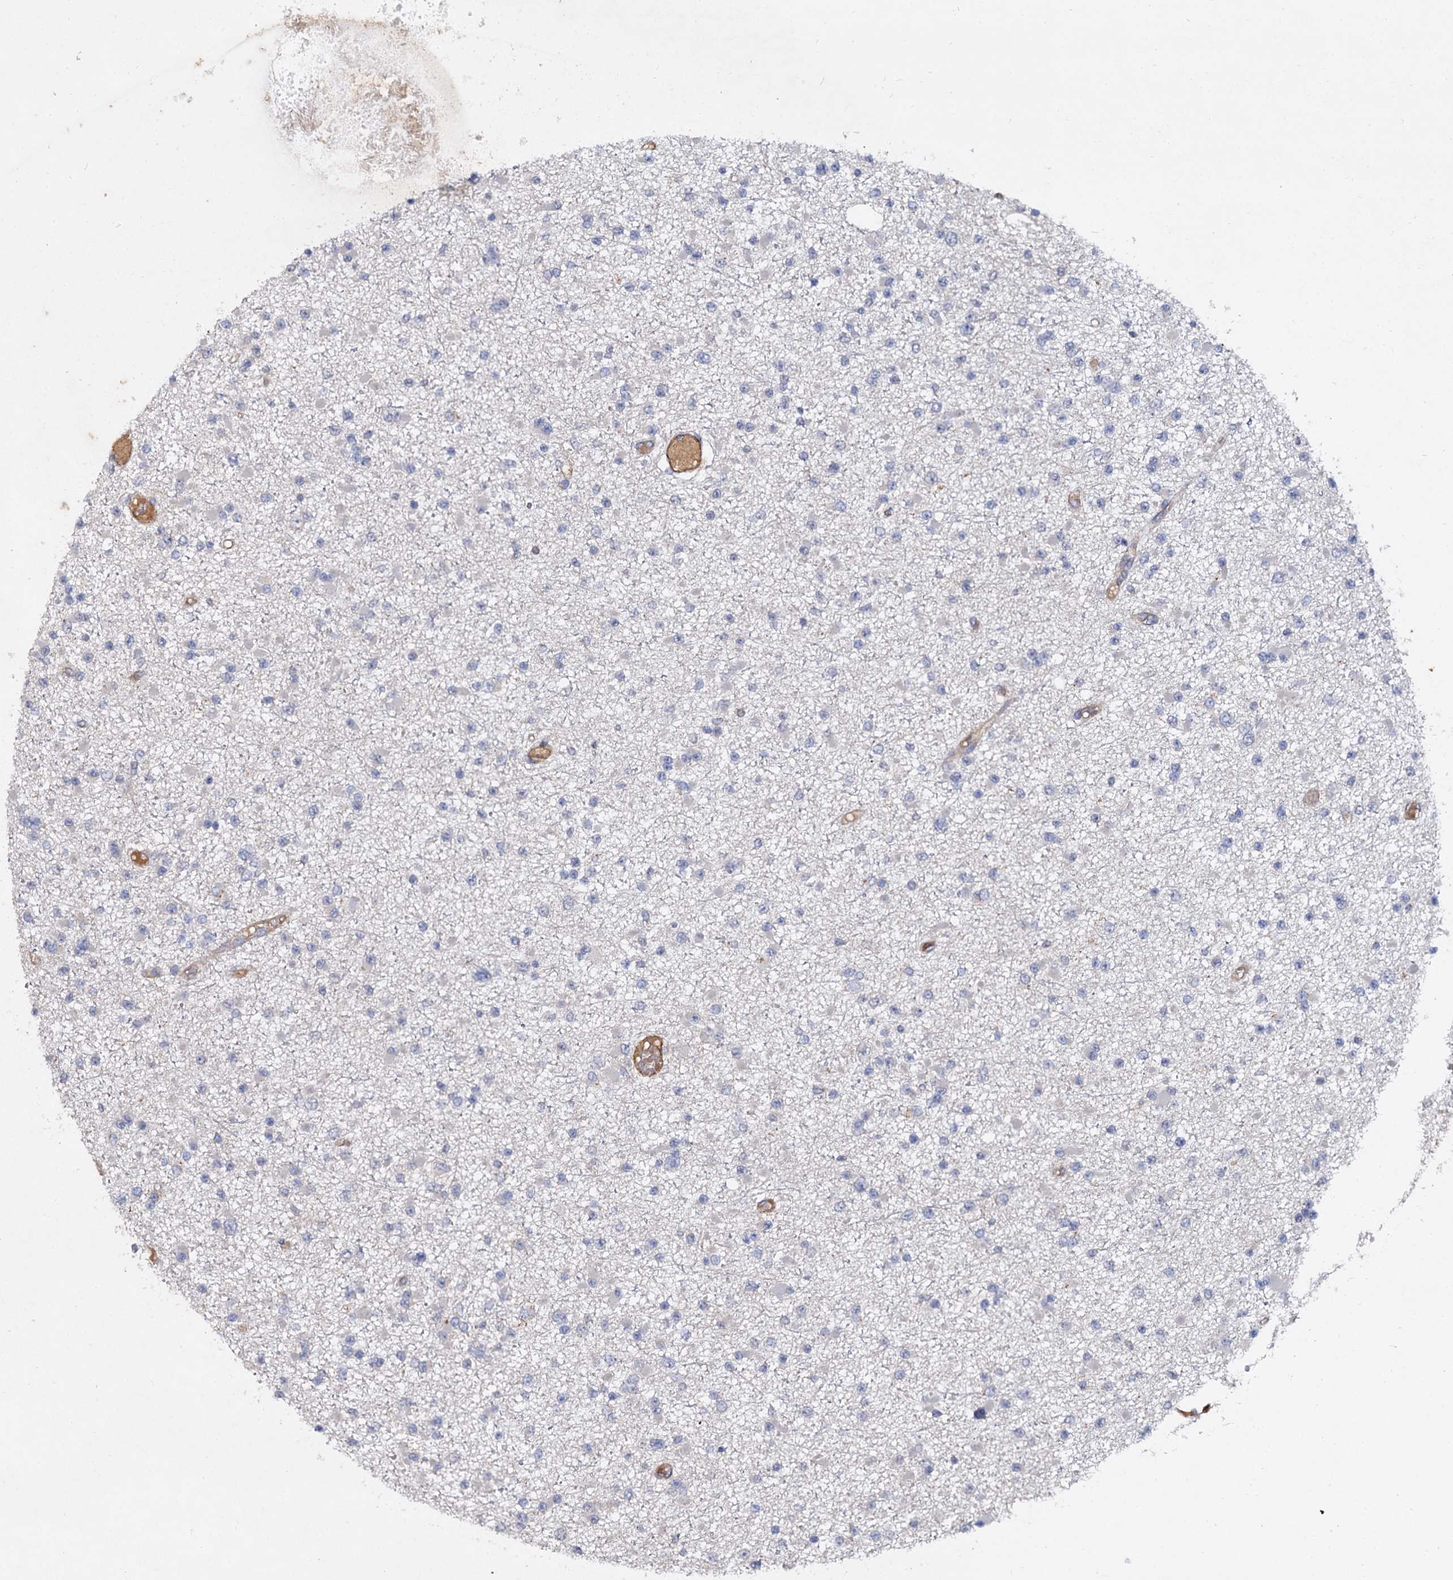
{"staining": {"intensity": "negative", "quantity": "none", "location": "none"}, "tissue": "glioma", "cell_type": "Tumor cells", "image_type": "cancer", "snomed": [{"axis": "morphology", "description": "Glioma, malignant, Low grade"}, {"axis": "topography", "description": "Brain"}], "caption": "Human glioma stained for a protein using immunohistochemistry reveals no expression in tumor cells.", "gene": "ISM2", "patient": {"sex": "female", "age": 22}}